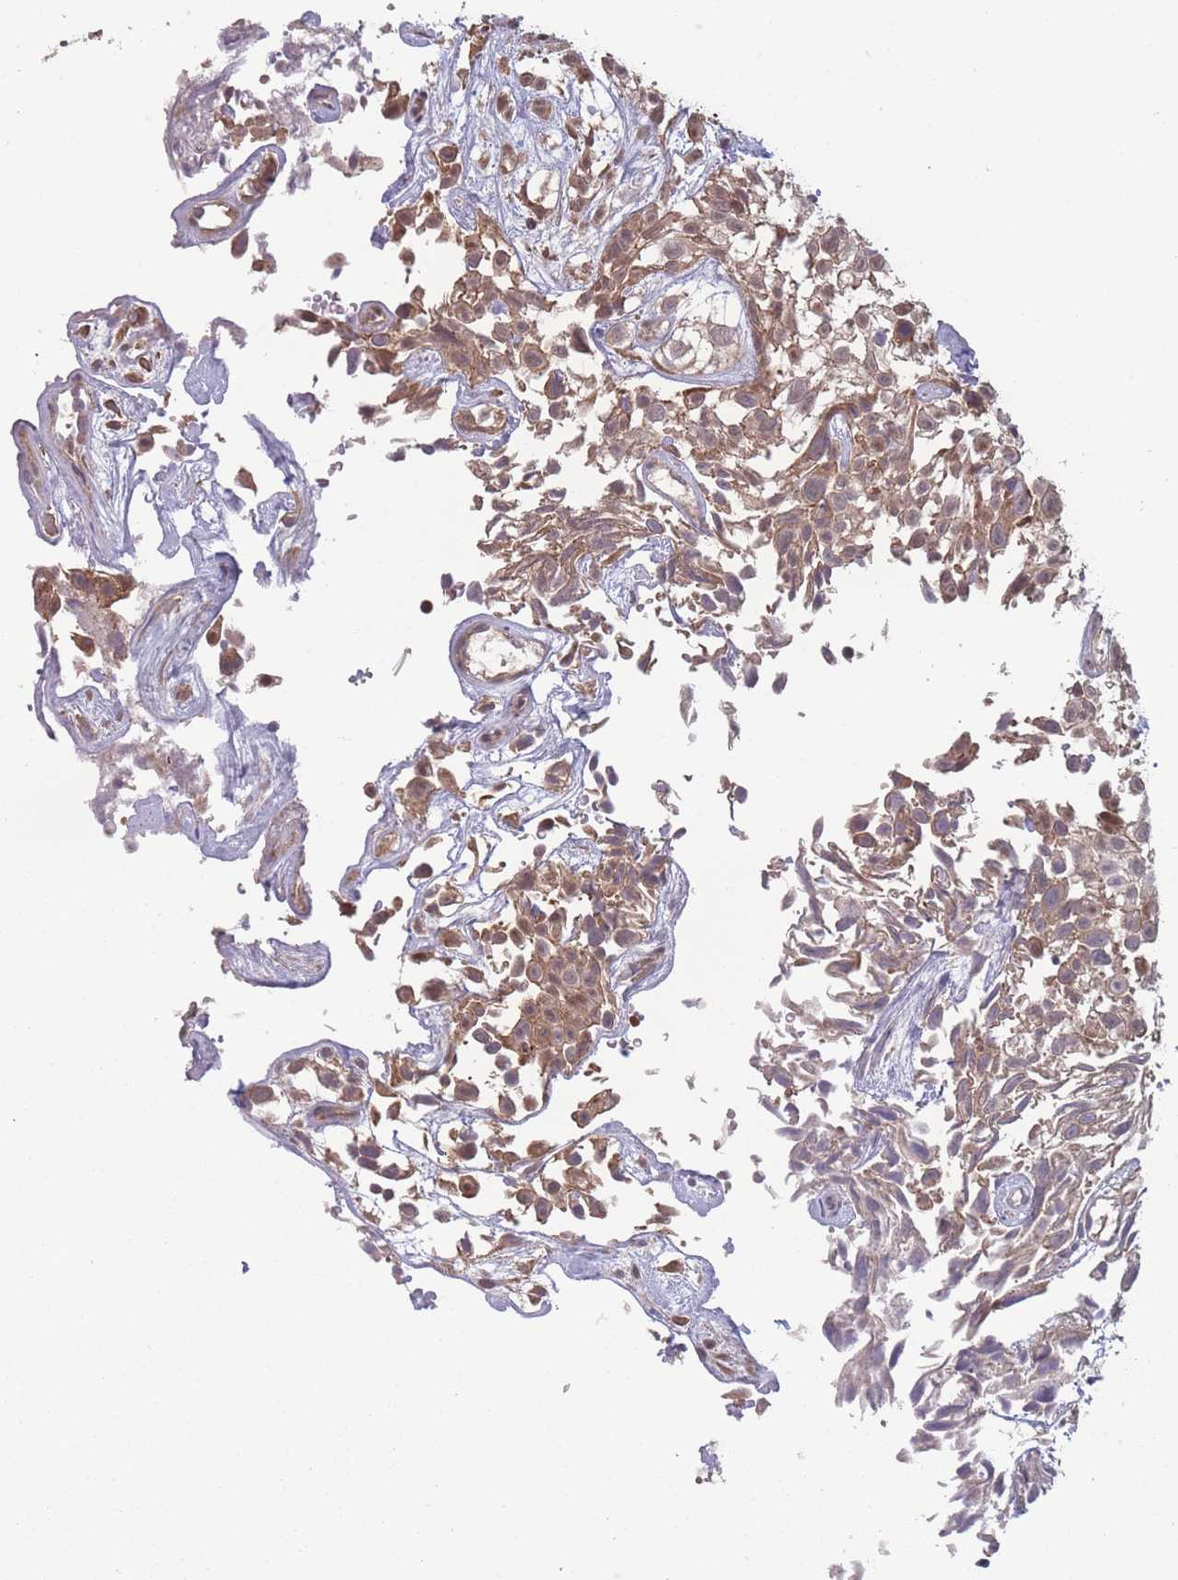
{"staining": {"intensity": "weak", "quantity": ">75%", "location": "cytoplasmic/membranous"}, "tissue": "urothelial cancer", "cell_type": "Tumor cells", "image_type": "cancer", "snomed": [{"axis": "morphology", "description": "Urothelial carcinoma, High grade"}, {"axis": "topography", "description": "Urinary bladder"}], "caption": "Immunohistochemistry (IHC) image of human urothelial cancer stained for a protein (brown), which shows low levels of weak cytoplasmic/membranous positivity in about >75% of tumor cells.", "gene": "RPS18", "patient": {"sex": "male", "age": 56}}